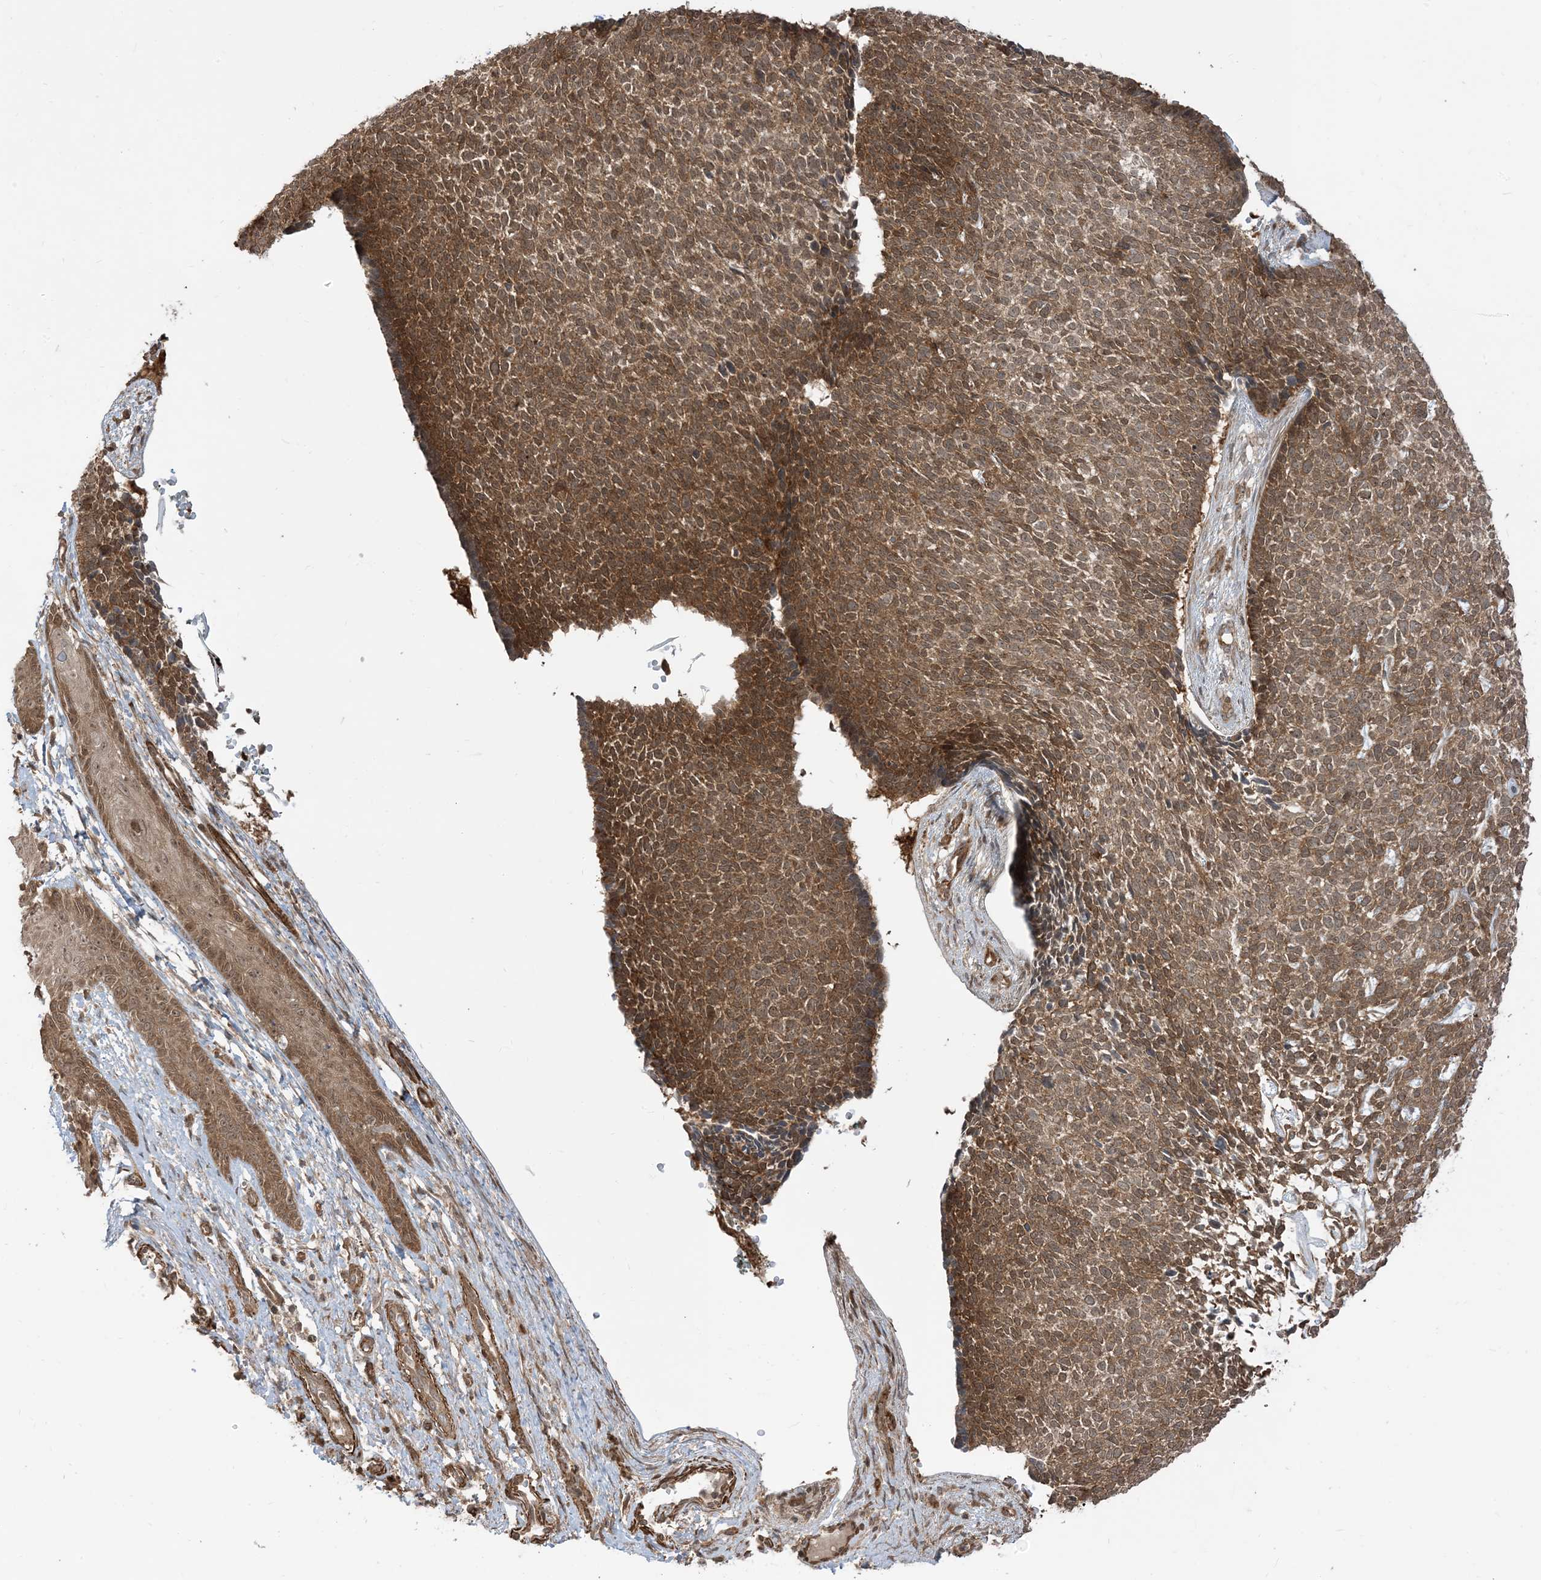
{"staining": {"intensity": "strong", "quantity": ">75%", "location": "cytoplasmic/membranous"}, "tissue": "skin cancer", "cell_type": "Tumor cells", "image_type": "cancer", "snomed": [{"axis": "morphology", "description": "Basal cell carcinoma"}, {"axis": "topography", "description": "Skin"}], "caption": "A histopathology image of skin basal cell carcinoma stained for a protein displays strong cytoplasmic/membranous brown staining in tumor cells.", "gene": "TBCC", "patient": {"sex": "female", "age": 84}}